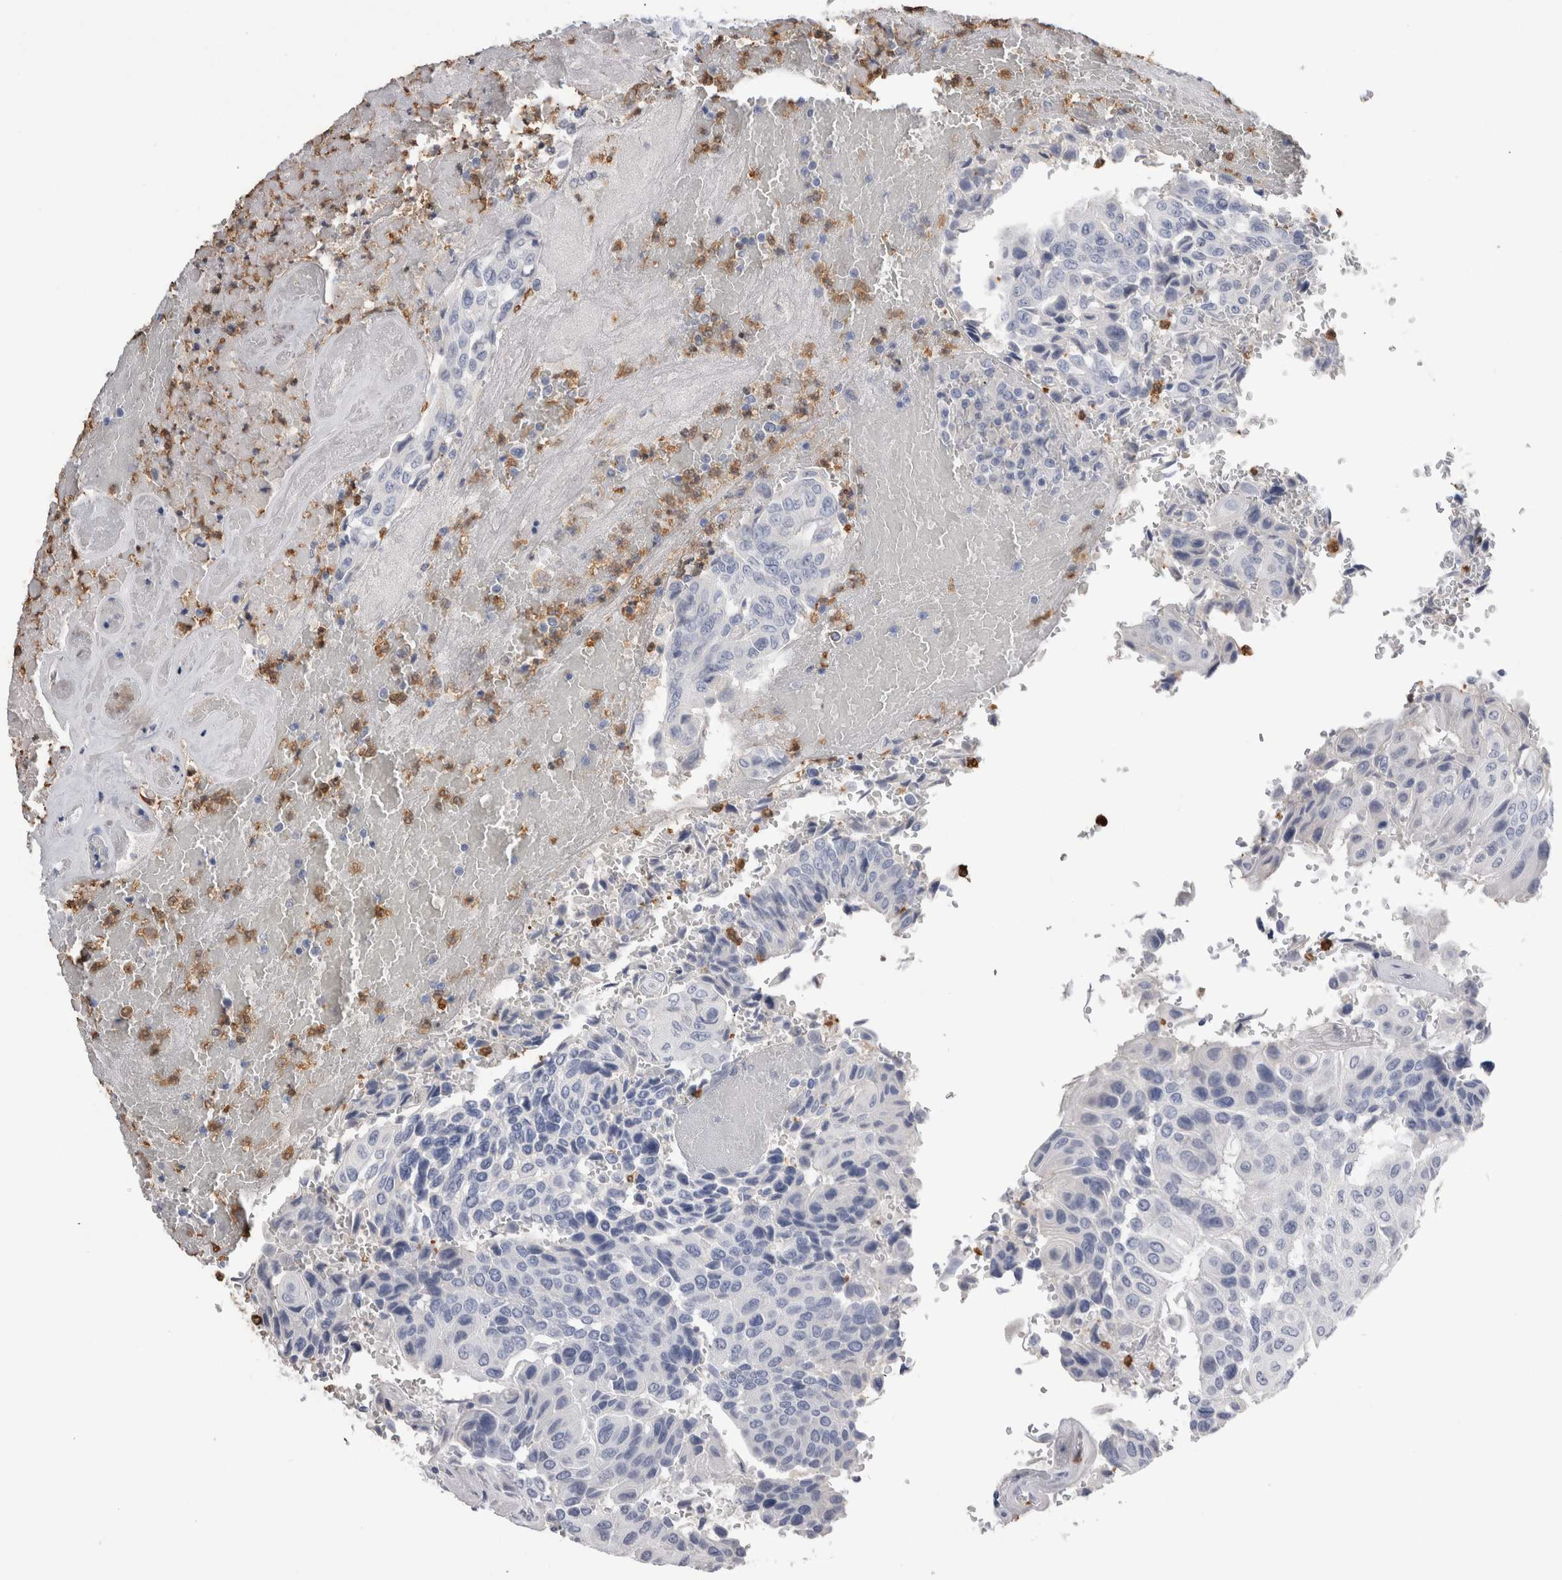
{"staining": {"intensity": "negative", "quantity": "none", "location": "none"}, "tissue": "urothelial cancer", "cell_type": "Tumor cells", "image_type": "cancer", "snomed": [{"axis": "morphology", "description": "Urothelial carcinoma, High grade"}, {"axis": "topography", "description": "Urinary bladder"}], "caption": "An immunohistochemistry (IHC) histopathology image of high-grade urothelial carcinoma is shown. There is no staining in tumor cells of high-grade urothelial carcinoma.", "gene": "S100A12", "patient": {"sex": "male", "age": 66}}